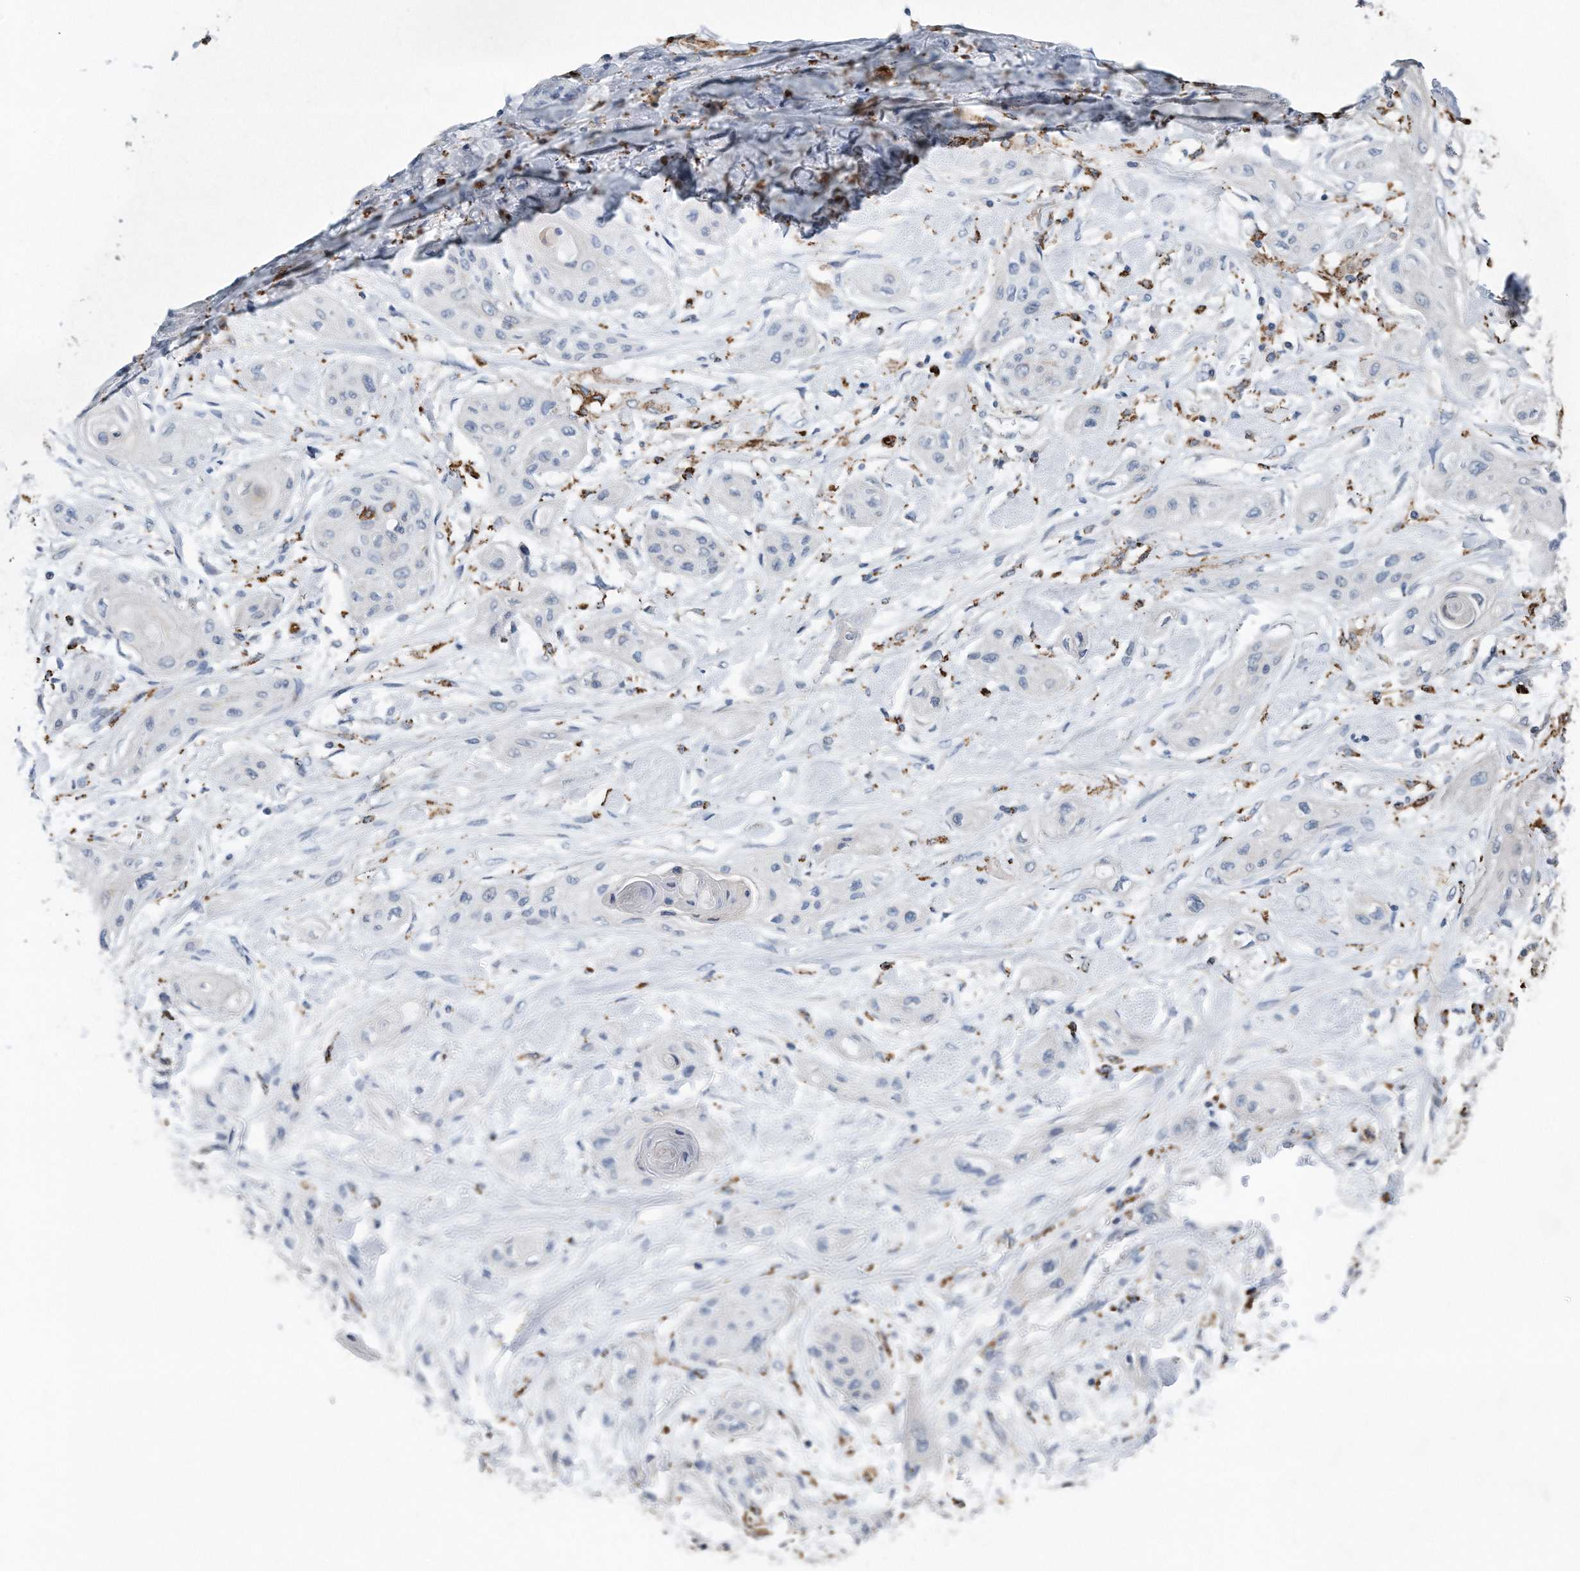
{"staining": {"intensity": "negative", "quantity": "none", "location": "none"}, "tissue": "lung cancer", "cell_type": "Tumor cells", "image_type": "cancer", "snomed": [{"axis": "morphology", "description": "Squamous cell carcinoma, NOS"}, {"axis": "topography", "description": "Lung"}], "caption": "There is no significant staining in tumor cells of squamous cell carcinoma (lung). (DAB (3,3'-diaminobenzidine) IHC visualized using brightfield microscopy, high magnification).", "gene": "ZNF772", "patient": {"sex": "female", "age": 47}}